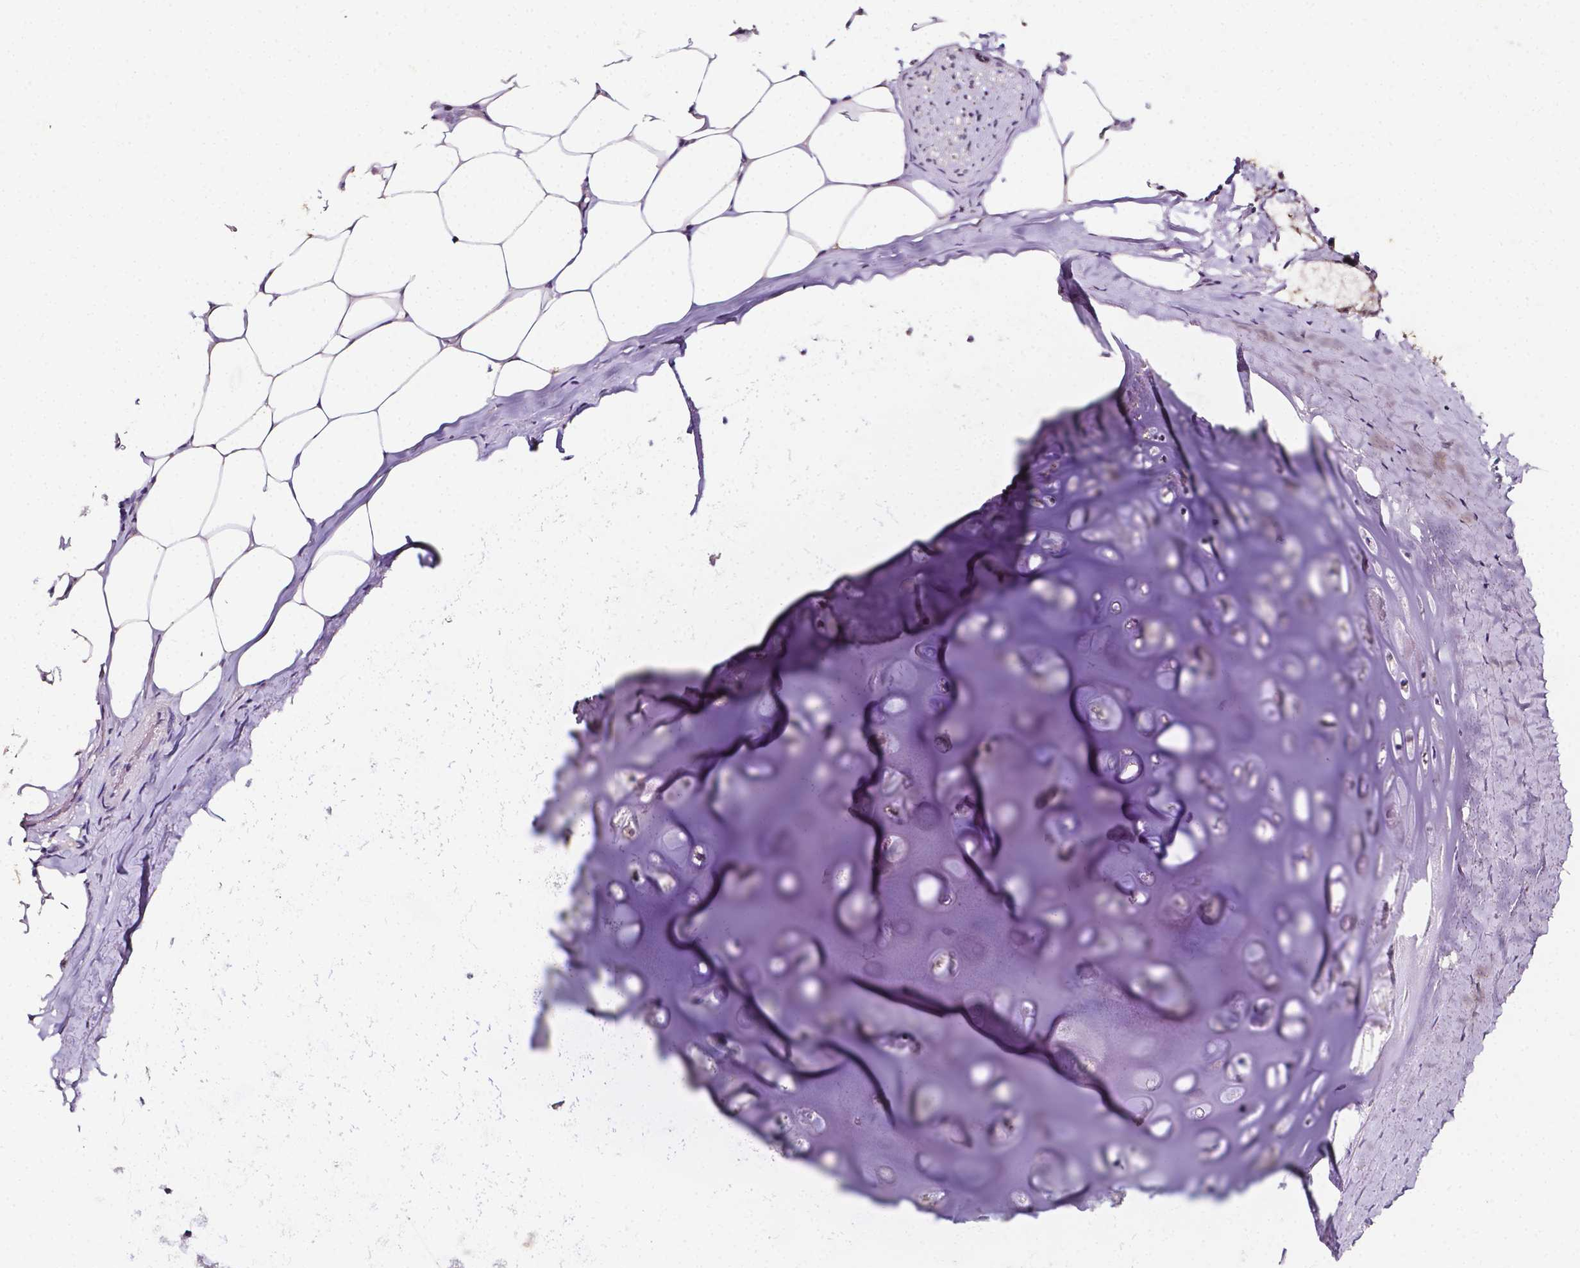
{"staining": {"intensity": "negative", "quantity": "none", "location": "none"}, "tissue": "adipose tissue", "cell_type": "Adipocytes", "image_type": "normal", "snomed": [{"axis": "morphology", "description": "Normal tissue, NOS"}, {"axis": "topography", "description": "Bronchus"}, {"axis": "topography", "description": "Lung"}], "caption": "An immunohistochemistry photomicrograph of benign adipose tissue is shown. There is no staining in adipocytes of adipose tissue. The staining is performed using DAB (3,3'-diaminobenzidine) brown chromogen with nuclei counter-stained in using hematoxylin.", "gene": "PSAT1", "patient": {"sex": "female", "age": 57}}